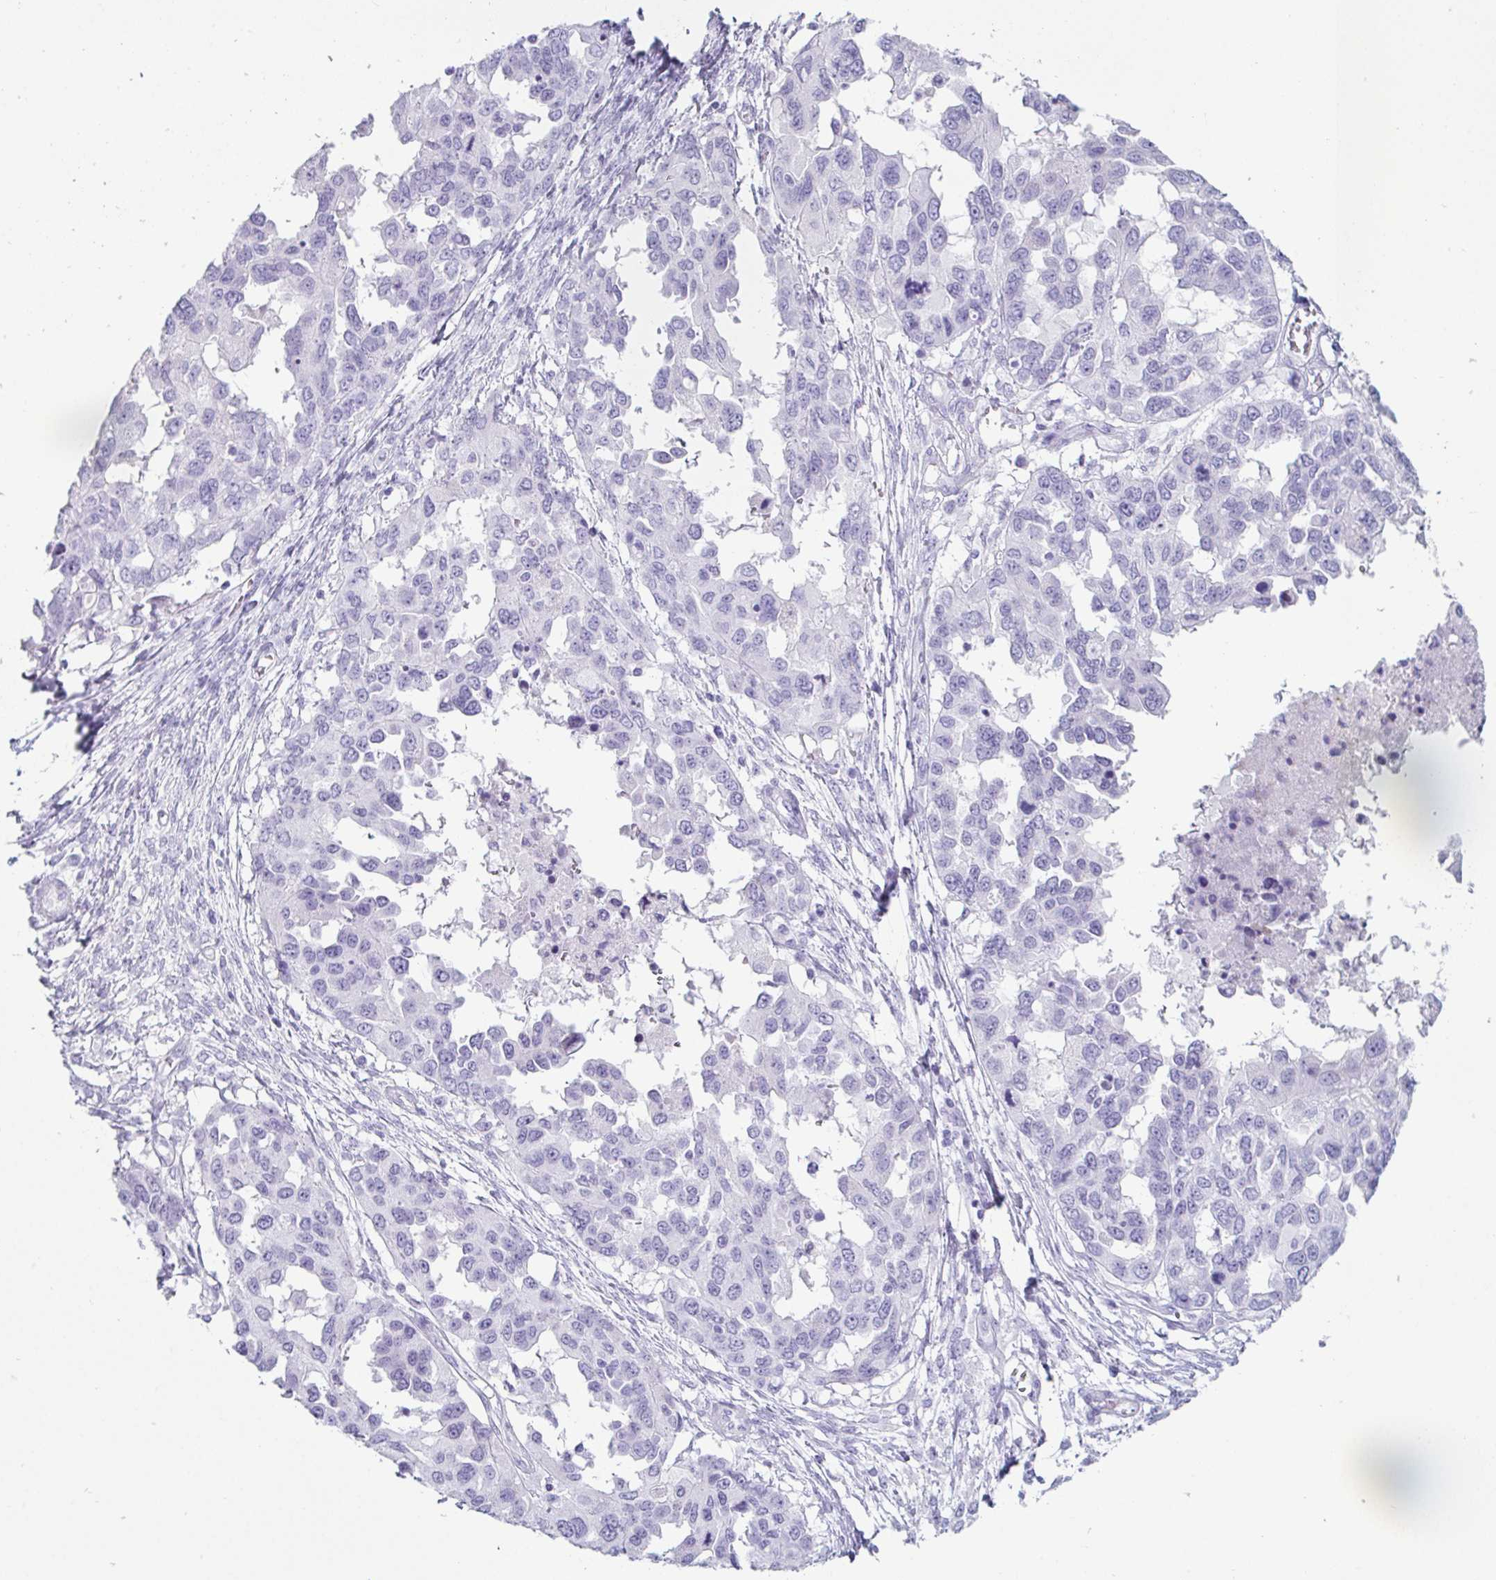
{"staining": {"intensity": "negative", "quantity": "none", "location": "none"}, "tissue": "ovarian cancer", "cell_type": "Tumor cells", "image_type": "cancer", "snomed": [{"axis": "morphology", "description": "Cystadenocarcinoma, serous, NOS"}, {"axis": "topography", "description": "Ovary"}], "caption": "DAB (3,3'-diaminobenzidine) immunohistochemical staining of human ovarian cancer (serous cystadenocarcinoma) displays no significant positivity in tumor cells.", "gene": "CREG2", "patient": {"sex": "female", "age": 53}}